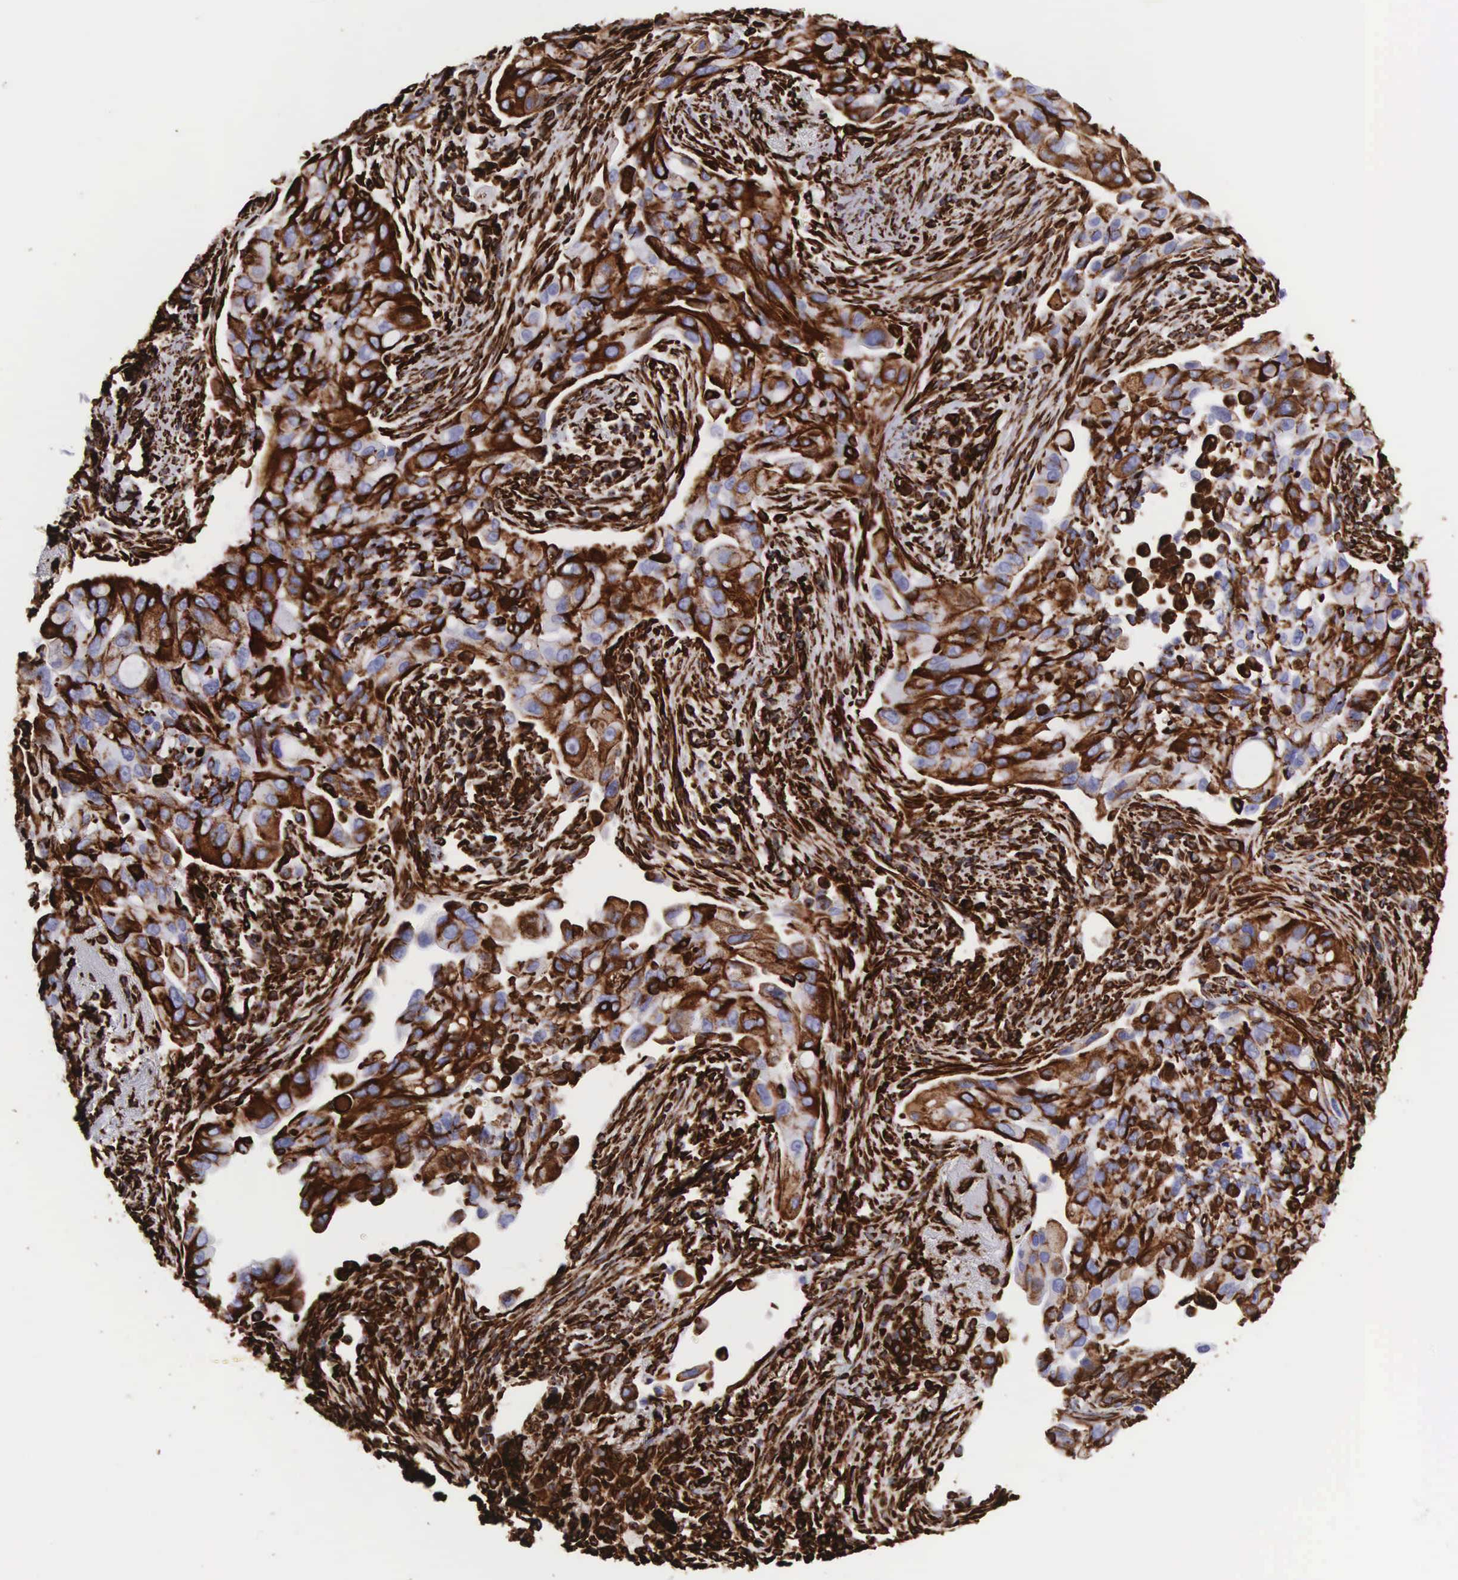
{"staining": {"intensity": "strong", "quantity": "25%-75%", "location": "cytoplasmic/membranous"}, "tissue": "lung cancer", "cell_type": "Tumor cells", "image_type": "cancer", "snomed": [{"axis": "morphology", "description": "Adenocarcinoma, NOS"}, {"axis": "topography", "description": "Lung"}], "caption": "Immunohistochemistry image of human lung cancer stained for a protein (brown), which exhibits high levels of strong cytoplasmic/membranous expression in about 25%-75% of tumor cells.", "gene": "VIM", "patient": {"sex": "male", "age": 68}}